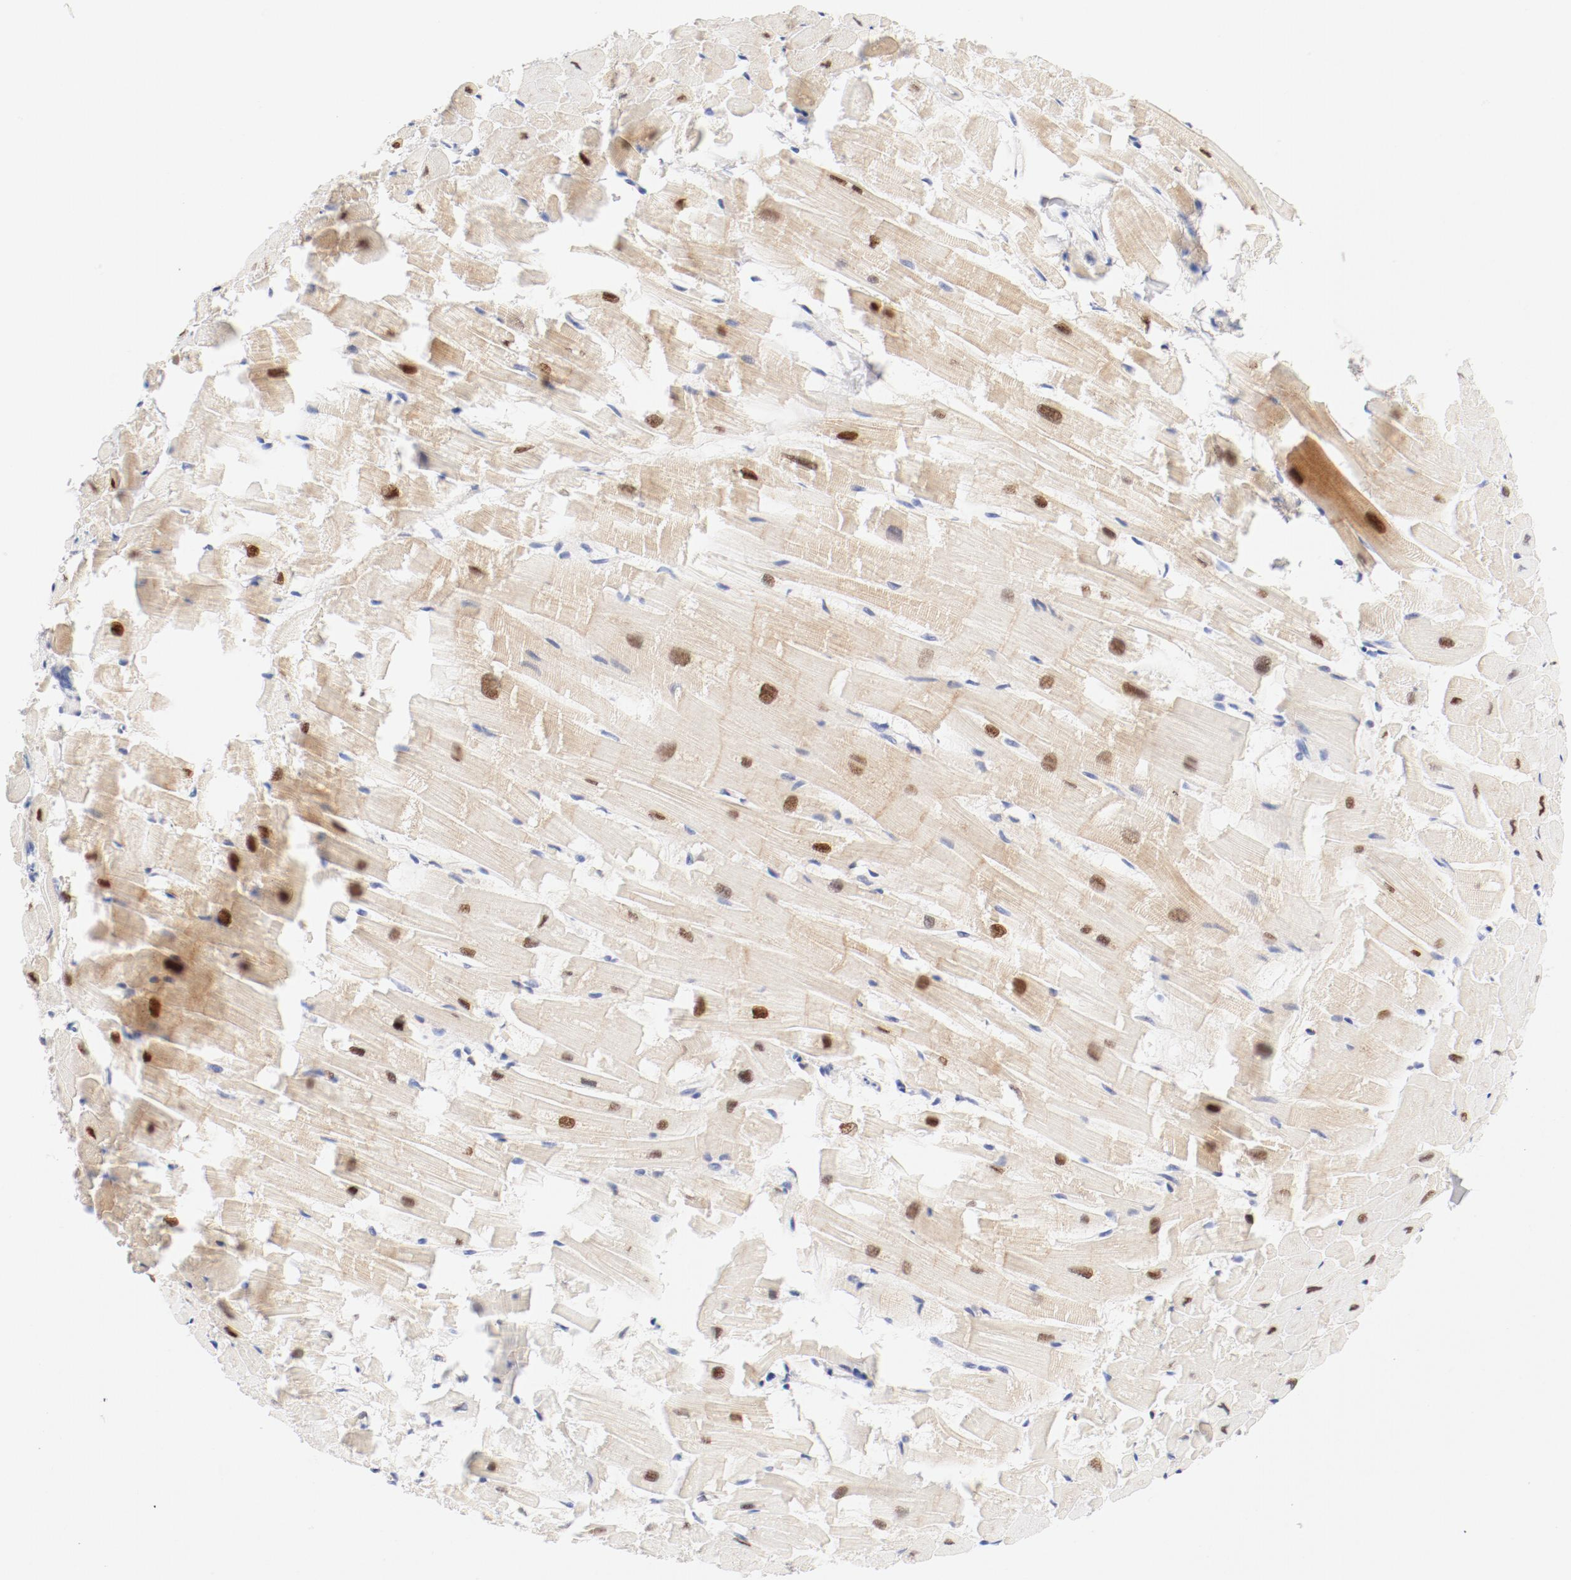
{"staining": {"intensity": "moderate", "quantity": ">75%", "location": "cytoplasmic/membranous,nuclear"}, "tissue": "heart muscle", "cell_type": "Cardiomyocytes", "image_type": "normal", "snomed": [{"axis": "morphology", "description": "Normal tissue, NOS"}, {"axis": "topography", "description": "Heart"}], "caption": "Heart muscle stained with immunohistochemistry exhibits moderate cytoplasmic/membranous,nuclear positivity in about >75% of cardiomyocytes. Using DAB (3,3'-diaminobenzidine) (brown) and hematoxylin (blue) stains, captured at high magnification using brightfield microscopy.", "gene": "HOMER1", "patient": {"sex": "female", "age": 19}}